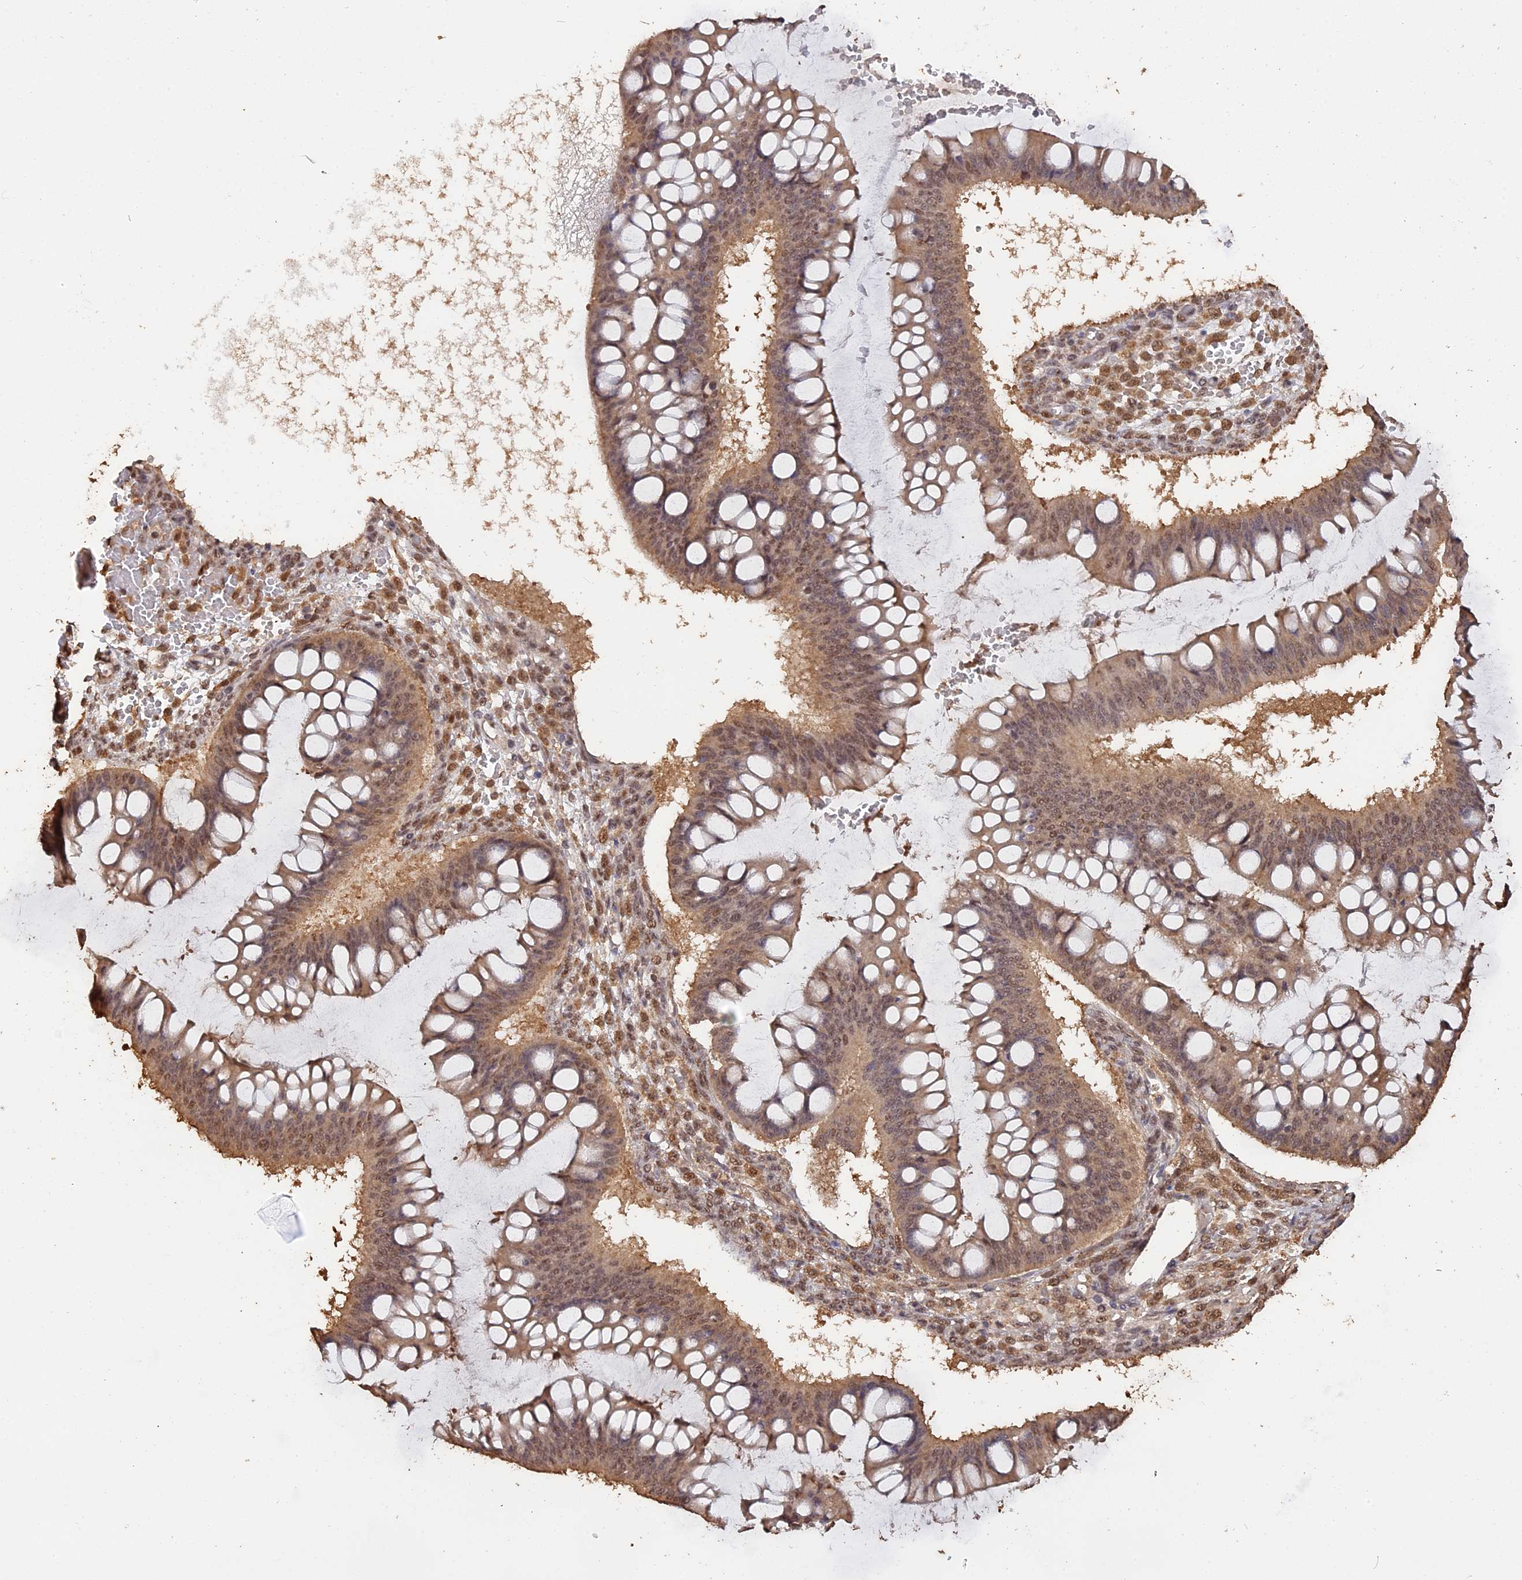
{"staining": {"intensity": "moderate", "quantity": ">75%", "location": "cytoplasmic/membranous,nuclear"}, "tissue": "ovarian cancer", "cell_type": "Tumor cells", "image_type": "cancer", "snomed": [{"axis": "morphology", "description": "Cystadenocarcinoma, mucinous, NOS"}, {"axis": "topography", "description": "Ovary"}], "caption": "The histopathology image exhibits immunohistochemical staining of mucinous cystadenocarcinoma (ovarian). There is moderate cytoplasmic/membranous and nuclear expression is identified in approximately >75% of tumor cells.", "gene": "PSMC6", "patient": {"sex": "female", "age": 73}}